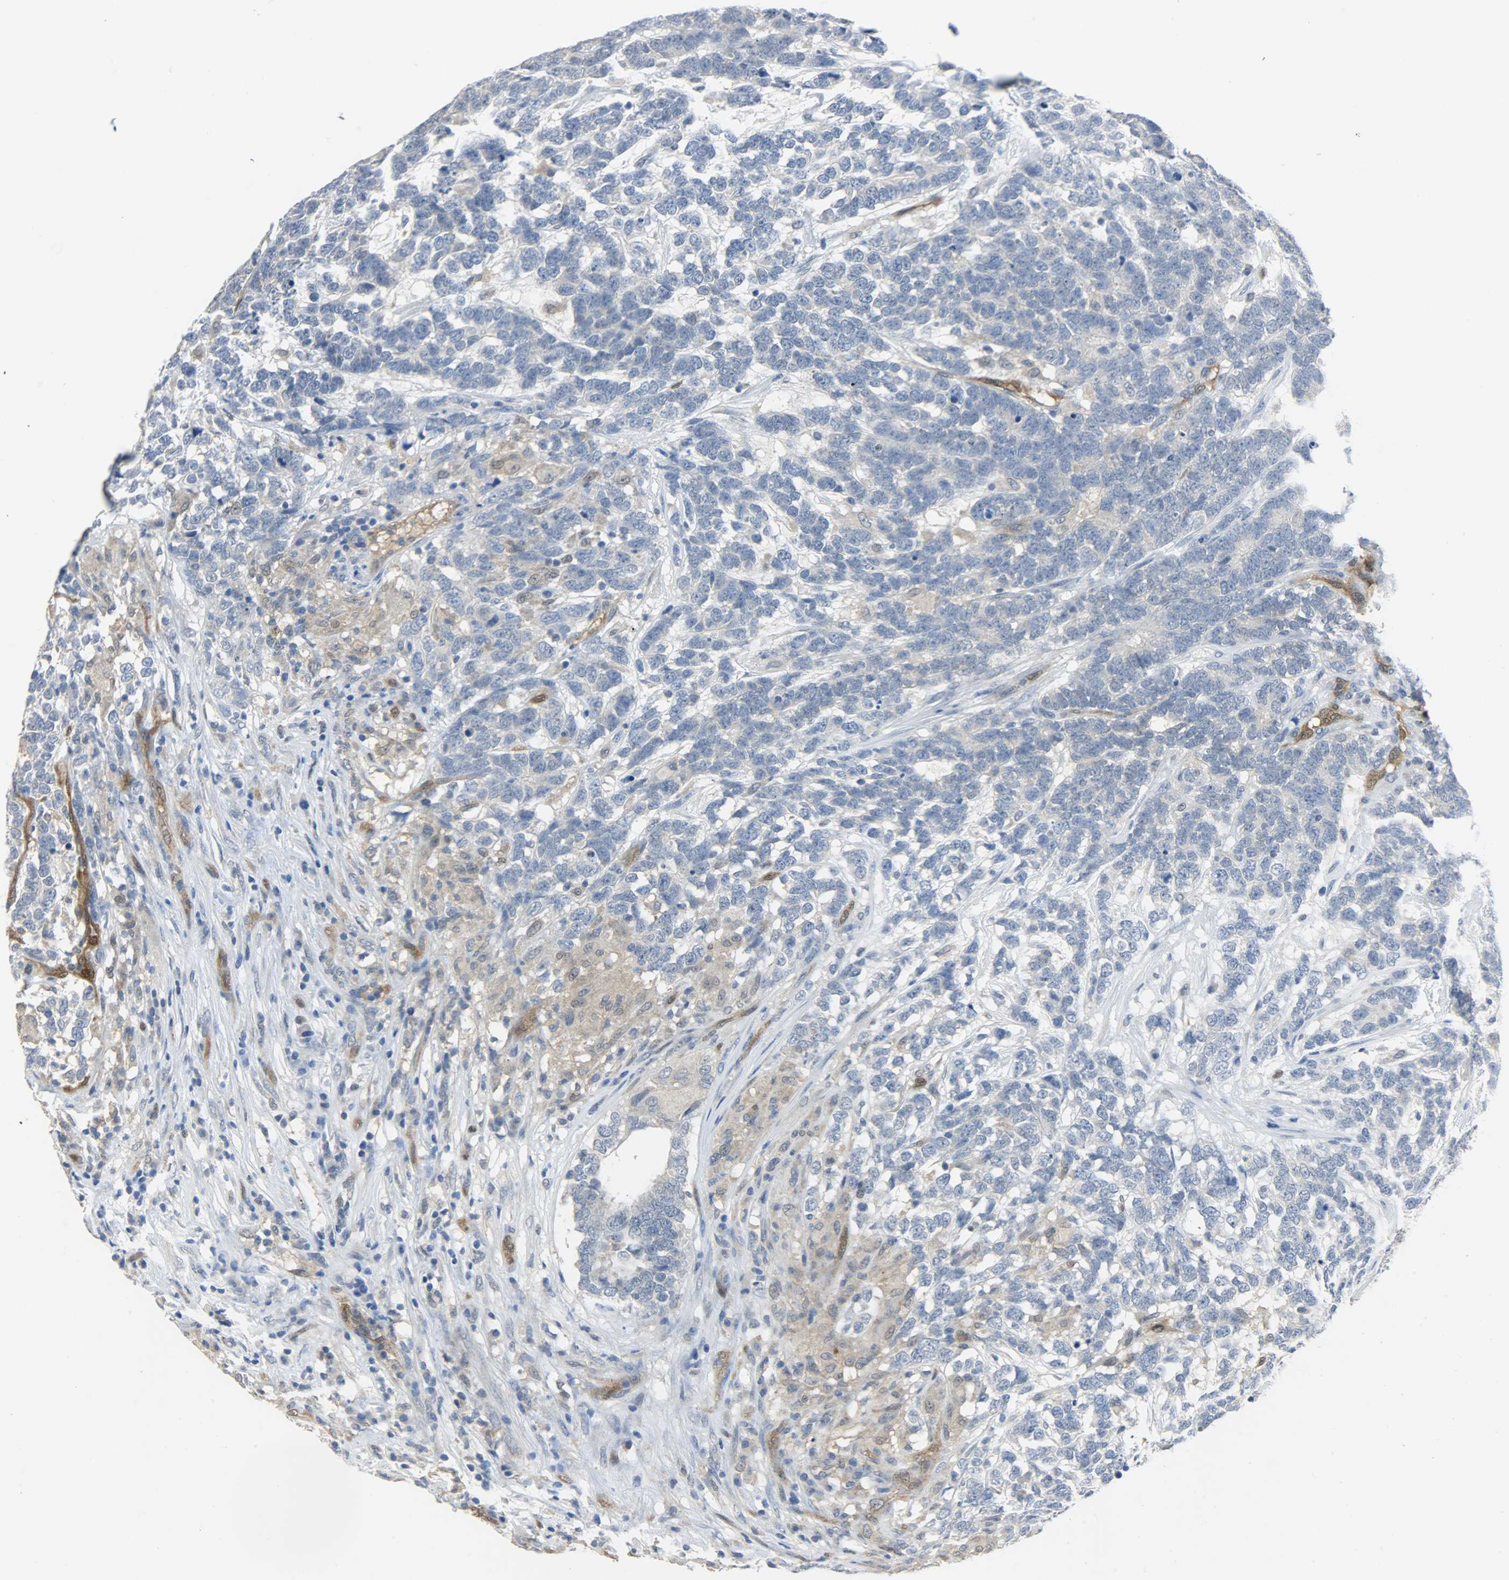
{"staining": {"intensity": "negative", "quantity": "none", "location": "none"}, "tissue": "testis cancer", "cell_type": "Tumor cells", "image_type": "cancer", "snomed": [{"axis": "morphology", "description": "Carcinoma, Embryonal, NOS"}, {"axis": "topography", "description": "Testis"}], "caption": "High power microscopy micrograph of an immunohistochemistry histopathology image of embryonal carcinoma (testis), revealing no significant staining in tumor cells. Nuclei are stained in blue.", "gene": "FKBP1A", "patient": {"sex": "male", "age": 26}}